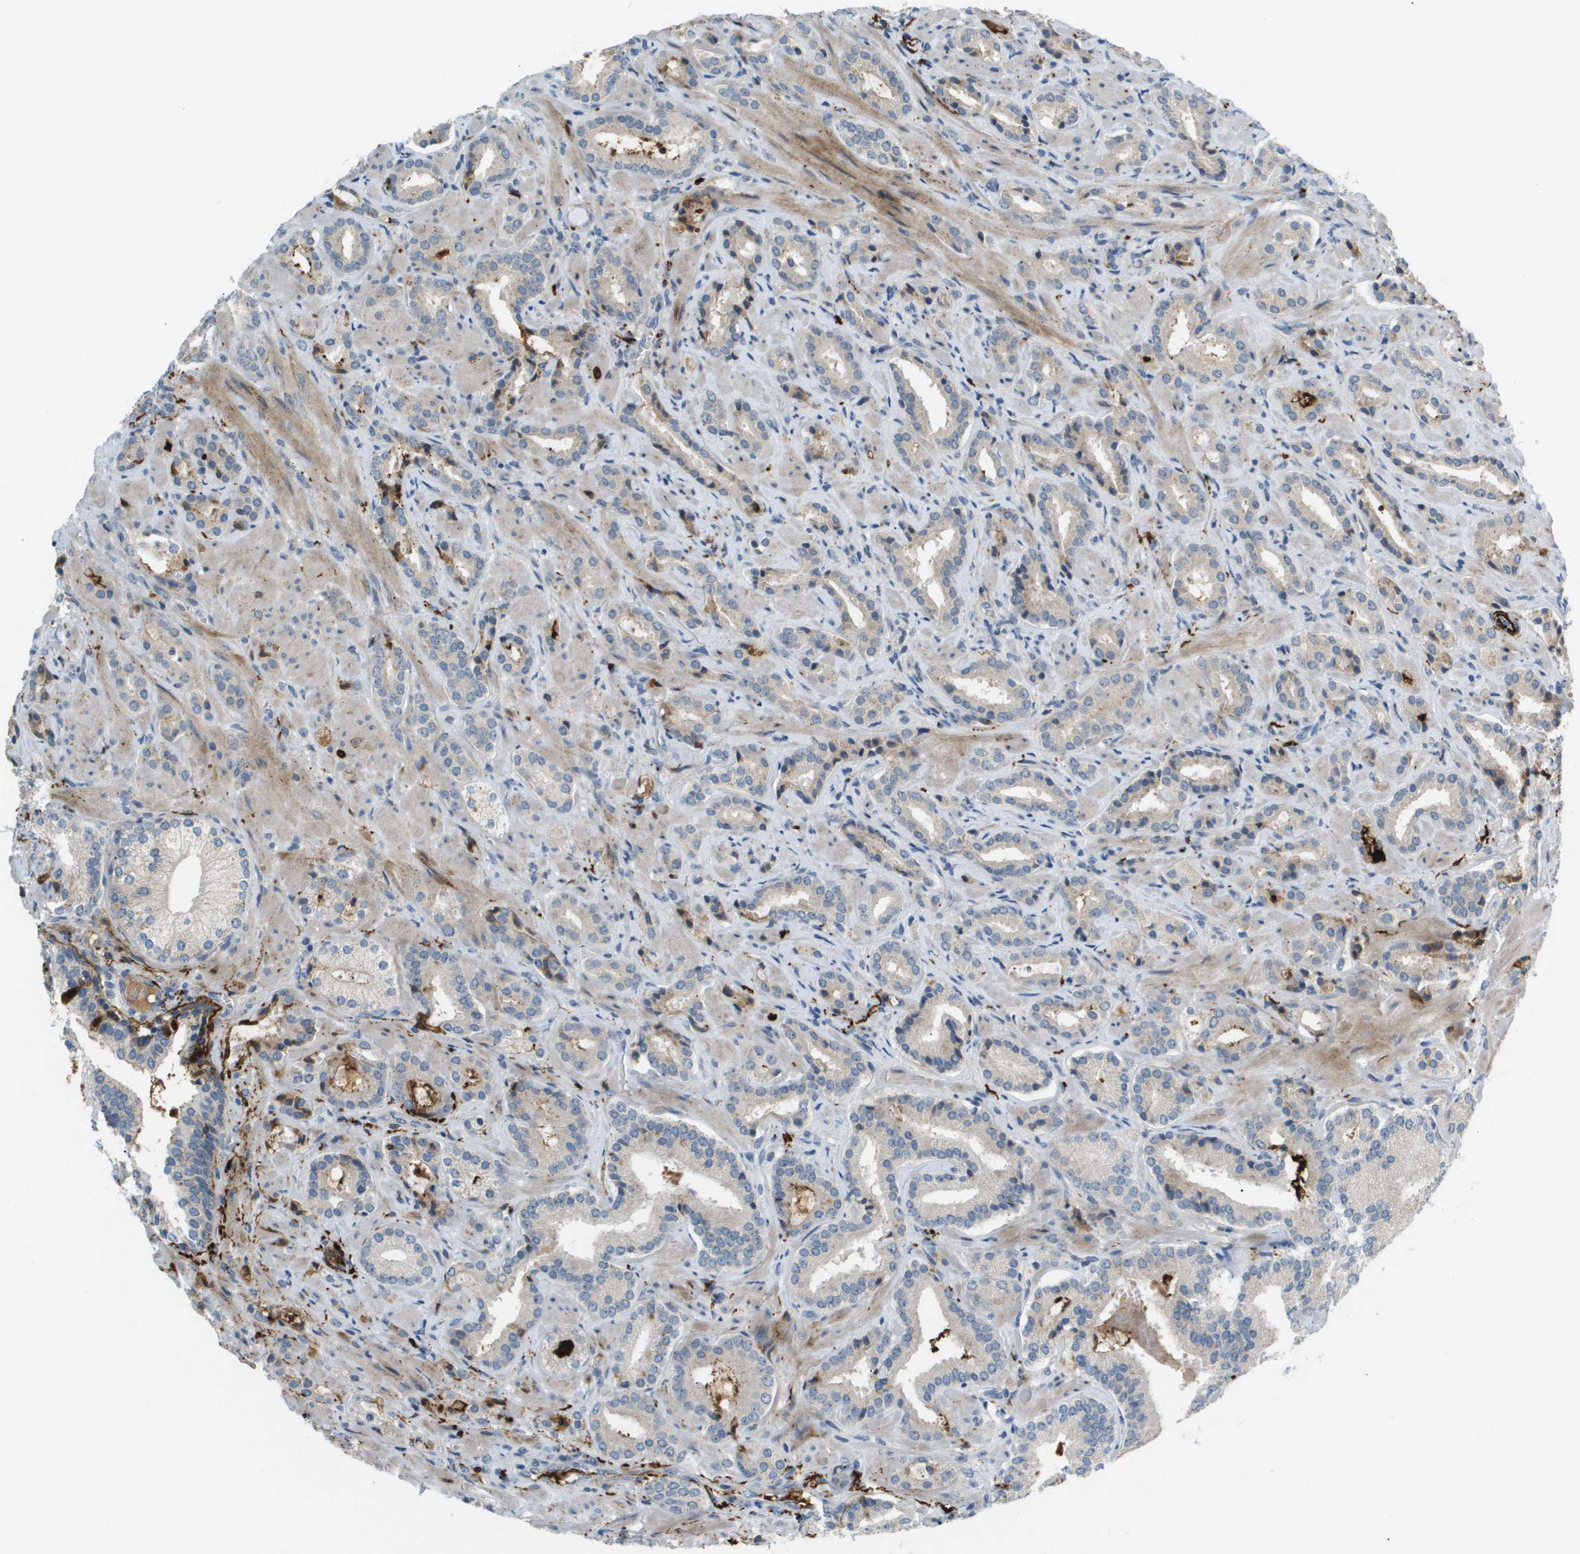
{"staining": {"intensity": "negative", "quantity": "none", "location": "none"}, "tissue": "prostate cancer", "cell_type": "Tumor cells", "image_type": "cancer", "snomed": [{"axis": "morphology", "description": "Adenocarcinoma, High grade"}, {"axis": "topography", "description": "Prostate"}], "caption": "The histopathology image reveals no staining of tumor cells in high-grade adenocarcinoma (prostate).", "gene": "VTN", "patient": {"sex": "male", "age": 64}}